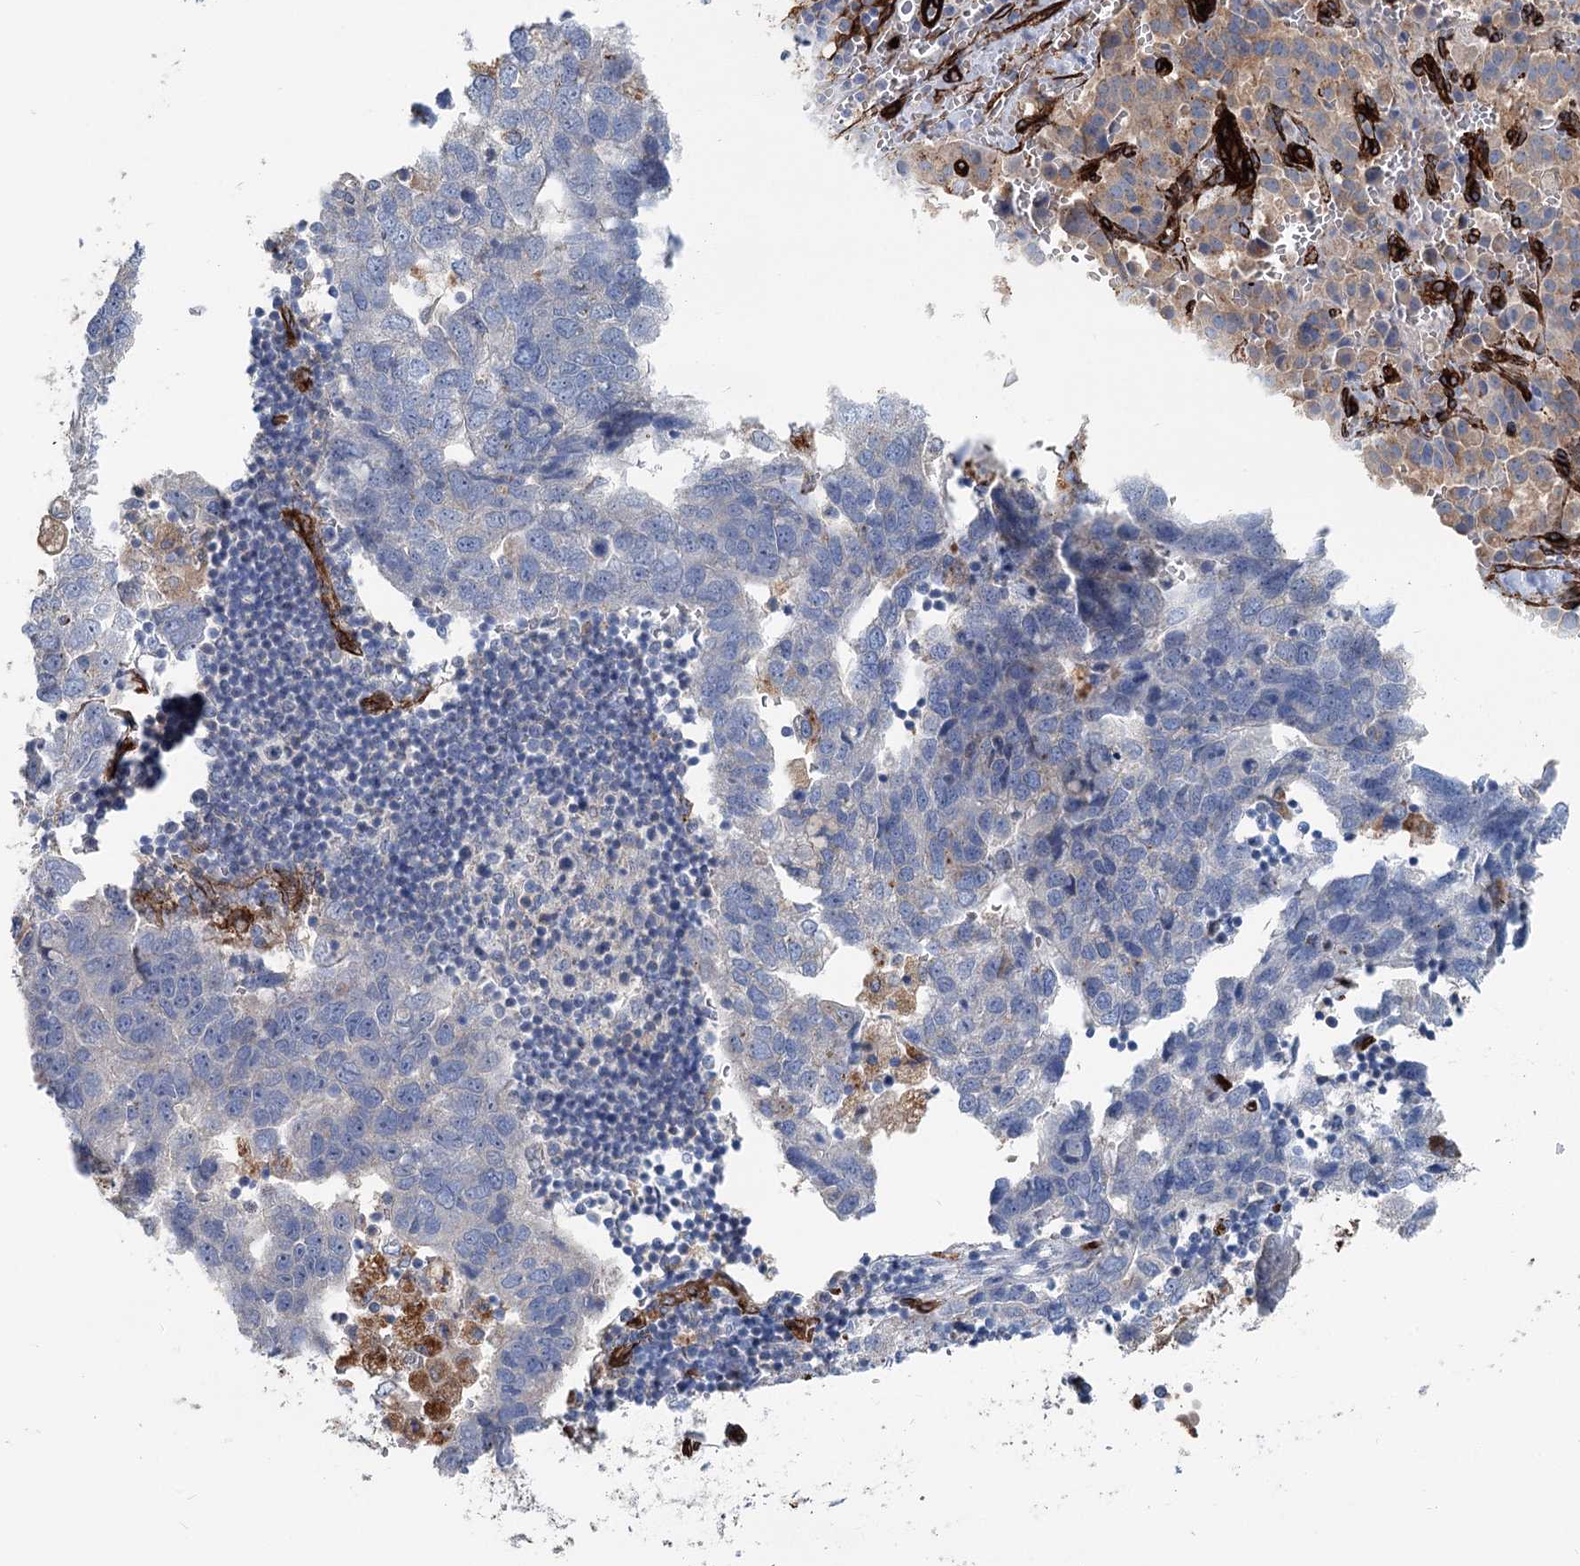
{"staining": {"intensity": "weak", "quantity": "25%-75%", "location": "cytoplasmic/membranous"}, "tissue": "pancreatic cancer", "cell_type": "Tumor cells", "image_type": "cancer", "snomed": [{"axis": "morphology", "description": "Adenocarcinoma, NOS"}, {"axis": "topography", "description": "Pancreas"}], "caption": "About 25%-75% of tumor cells in pancreatic adenocarcinoma demonstrate weak cytoplasmic/membranous protein staining as visualized by brown immunohistochemical staining.", "gene": "IQSEC1", "patient": {"sex": "male", "age": 65}}